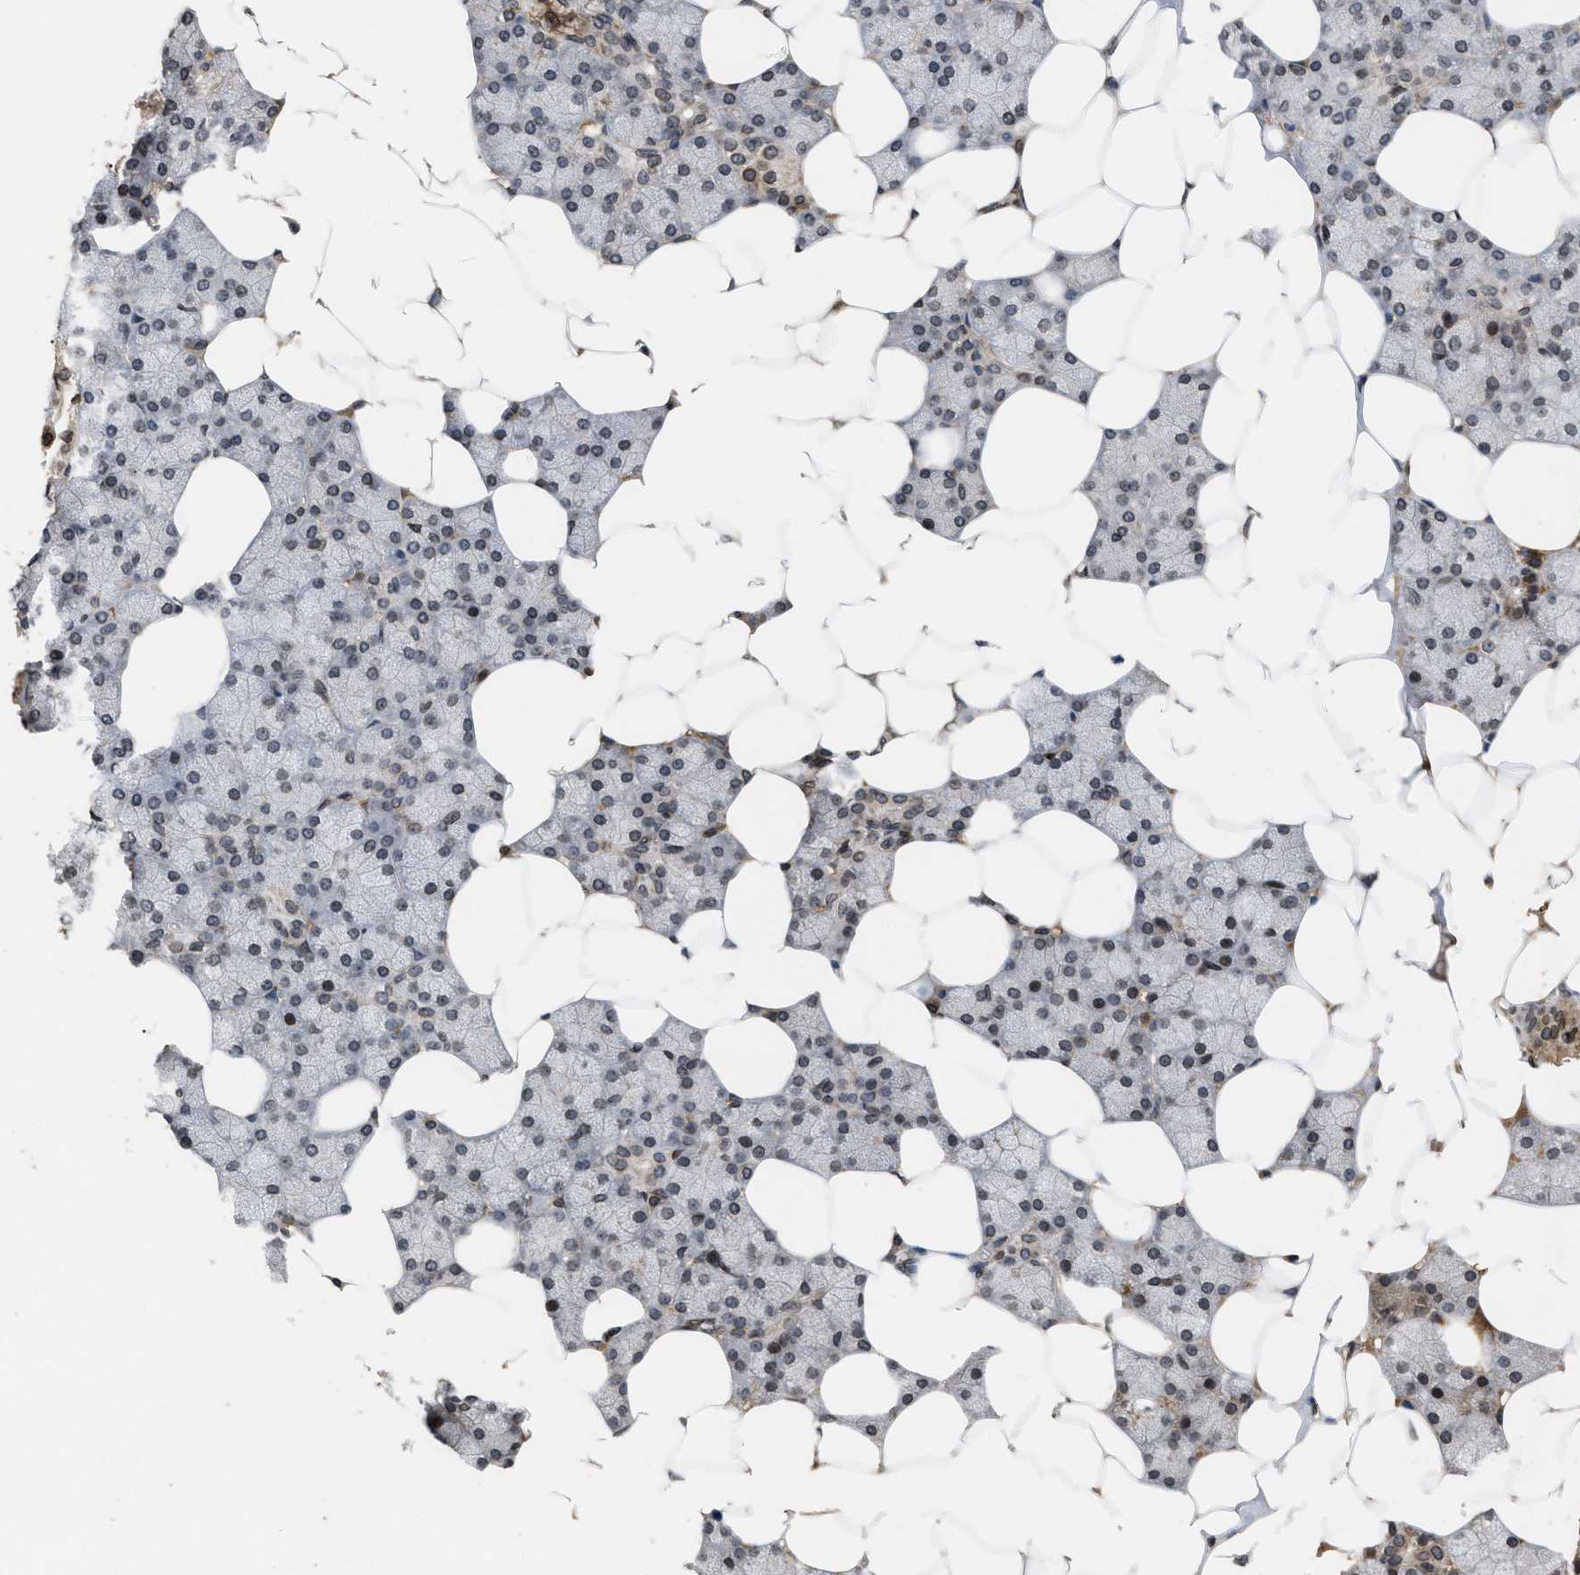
{"staining": {"intensity": "moderate", "quantity": ">75%", "location": "cytoplasmic/membranous,nuclear"}, "tissue": "salivary gland", "cell_type": "Glandular cells", "image_type": "normal", "snomed": [{"axis": "morphology", "description": "Normal tissue, NOS"}, {"axis": "topography", "description": "Salivary gland"}], "caption": "Immunohistochemical staining of normal salivary gland demonstrates medium levels of moderate cytoplasmic/membranous,nuclear expression in about >75% of glandular cells.", "gene": "CRY1", "patient": {"sex": "male", "age": 62}}